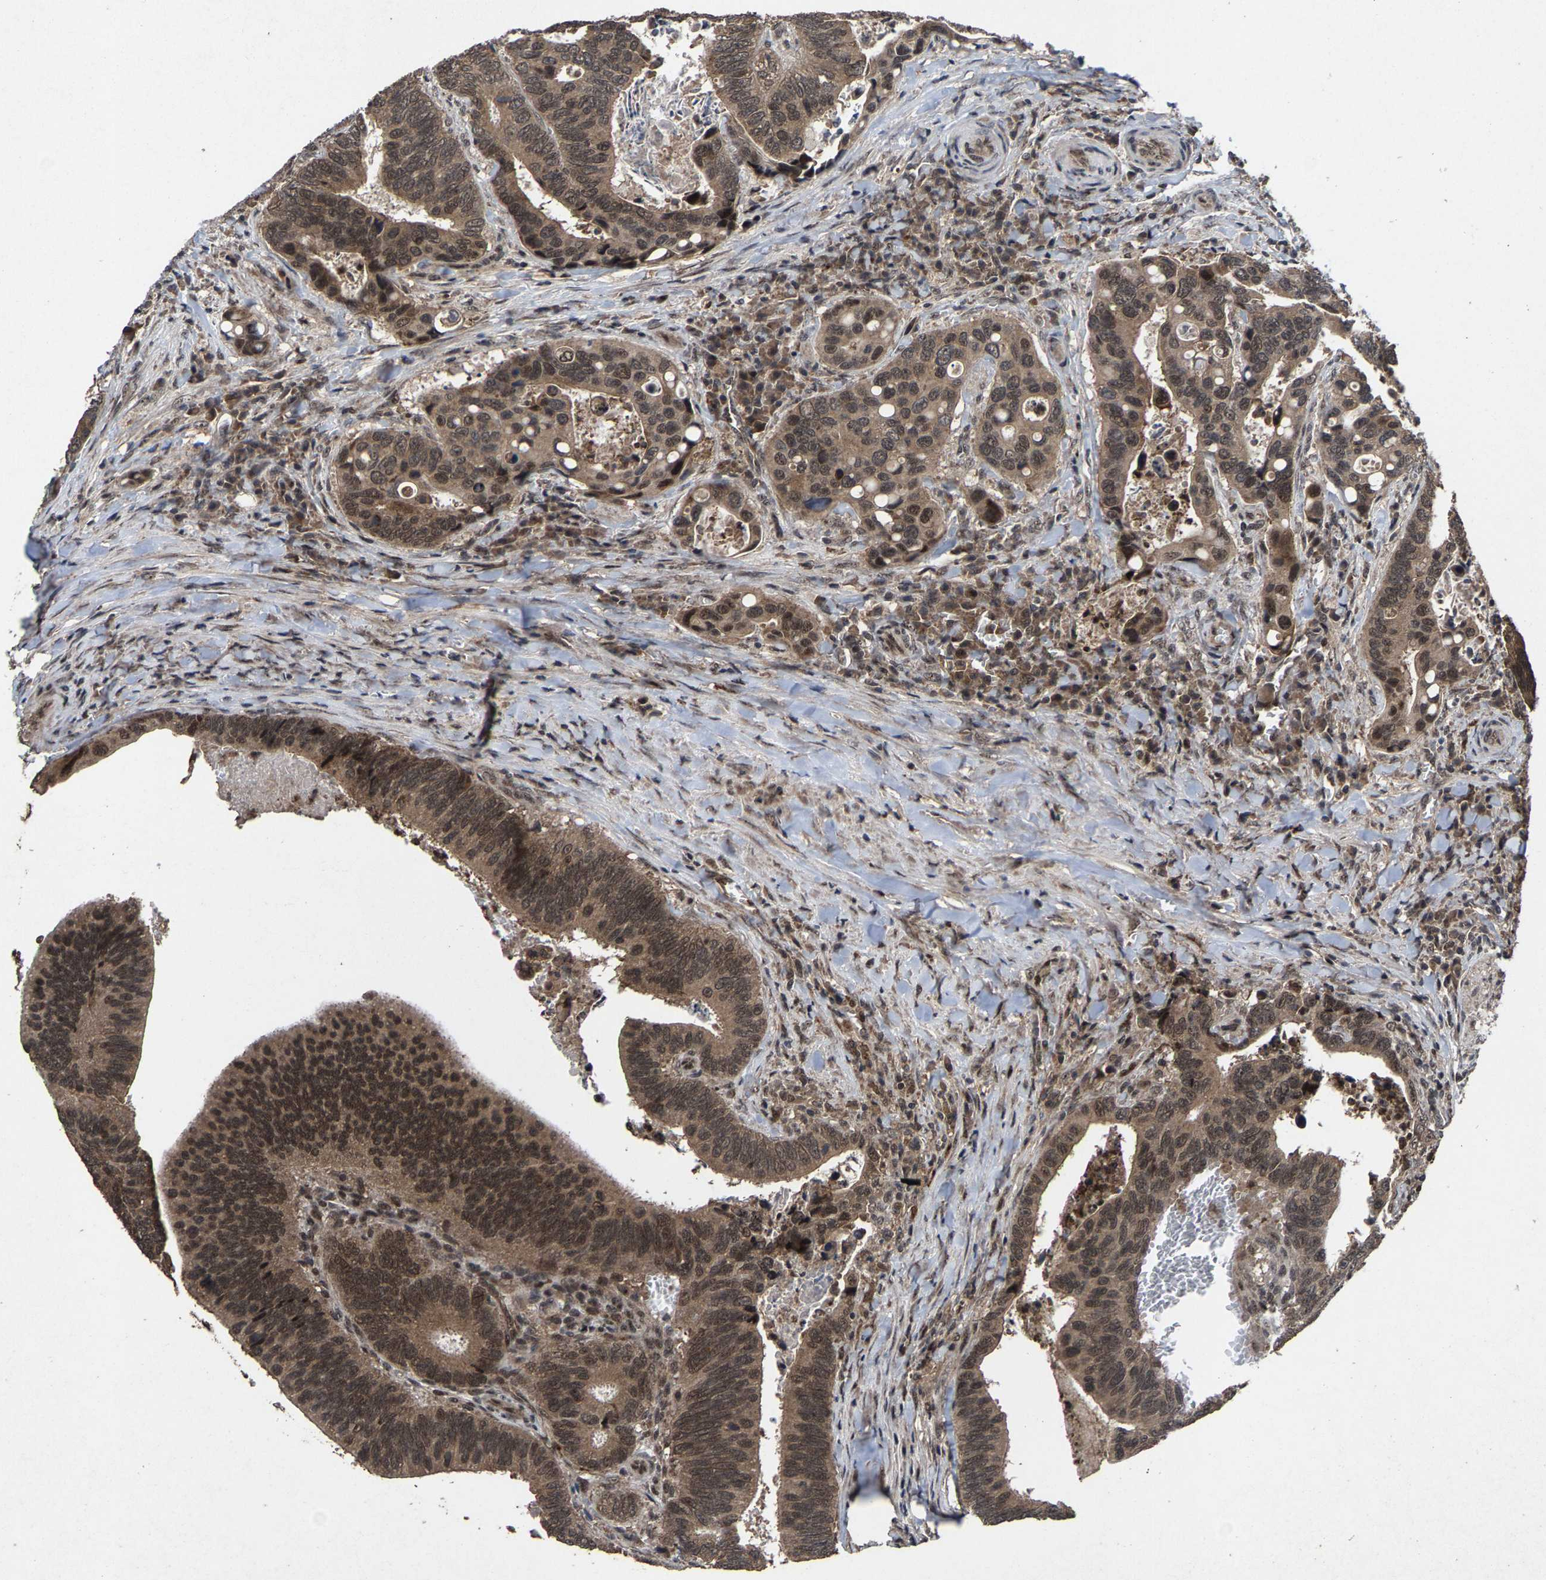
{"staining": {"intensity": "moderate", "quantity": ">75%", "location": "cytoplasmic/membranous,nuclear"}, "tissue": "colorectal cancer", "cell_type": "Tumor cells", "image_type": "cancer", "snomed": [{"axis": "morphology", "description": "Inflammation, NOS"}, {"axis": "morphology", "description": "Adenocarcinoma, NOS"}, {"axis": "topography", "description": "Colon"}], "caption": "This image displays immunohistochemistry staining of human colorectal adenocarcinoma, with medium moderate cytoplasmic/membranous and nuclear expression in about >75% of tumor cells.", "gene": "HAUS6", "patient": {"sex": "male", "age": 72}}